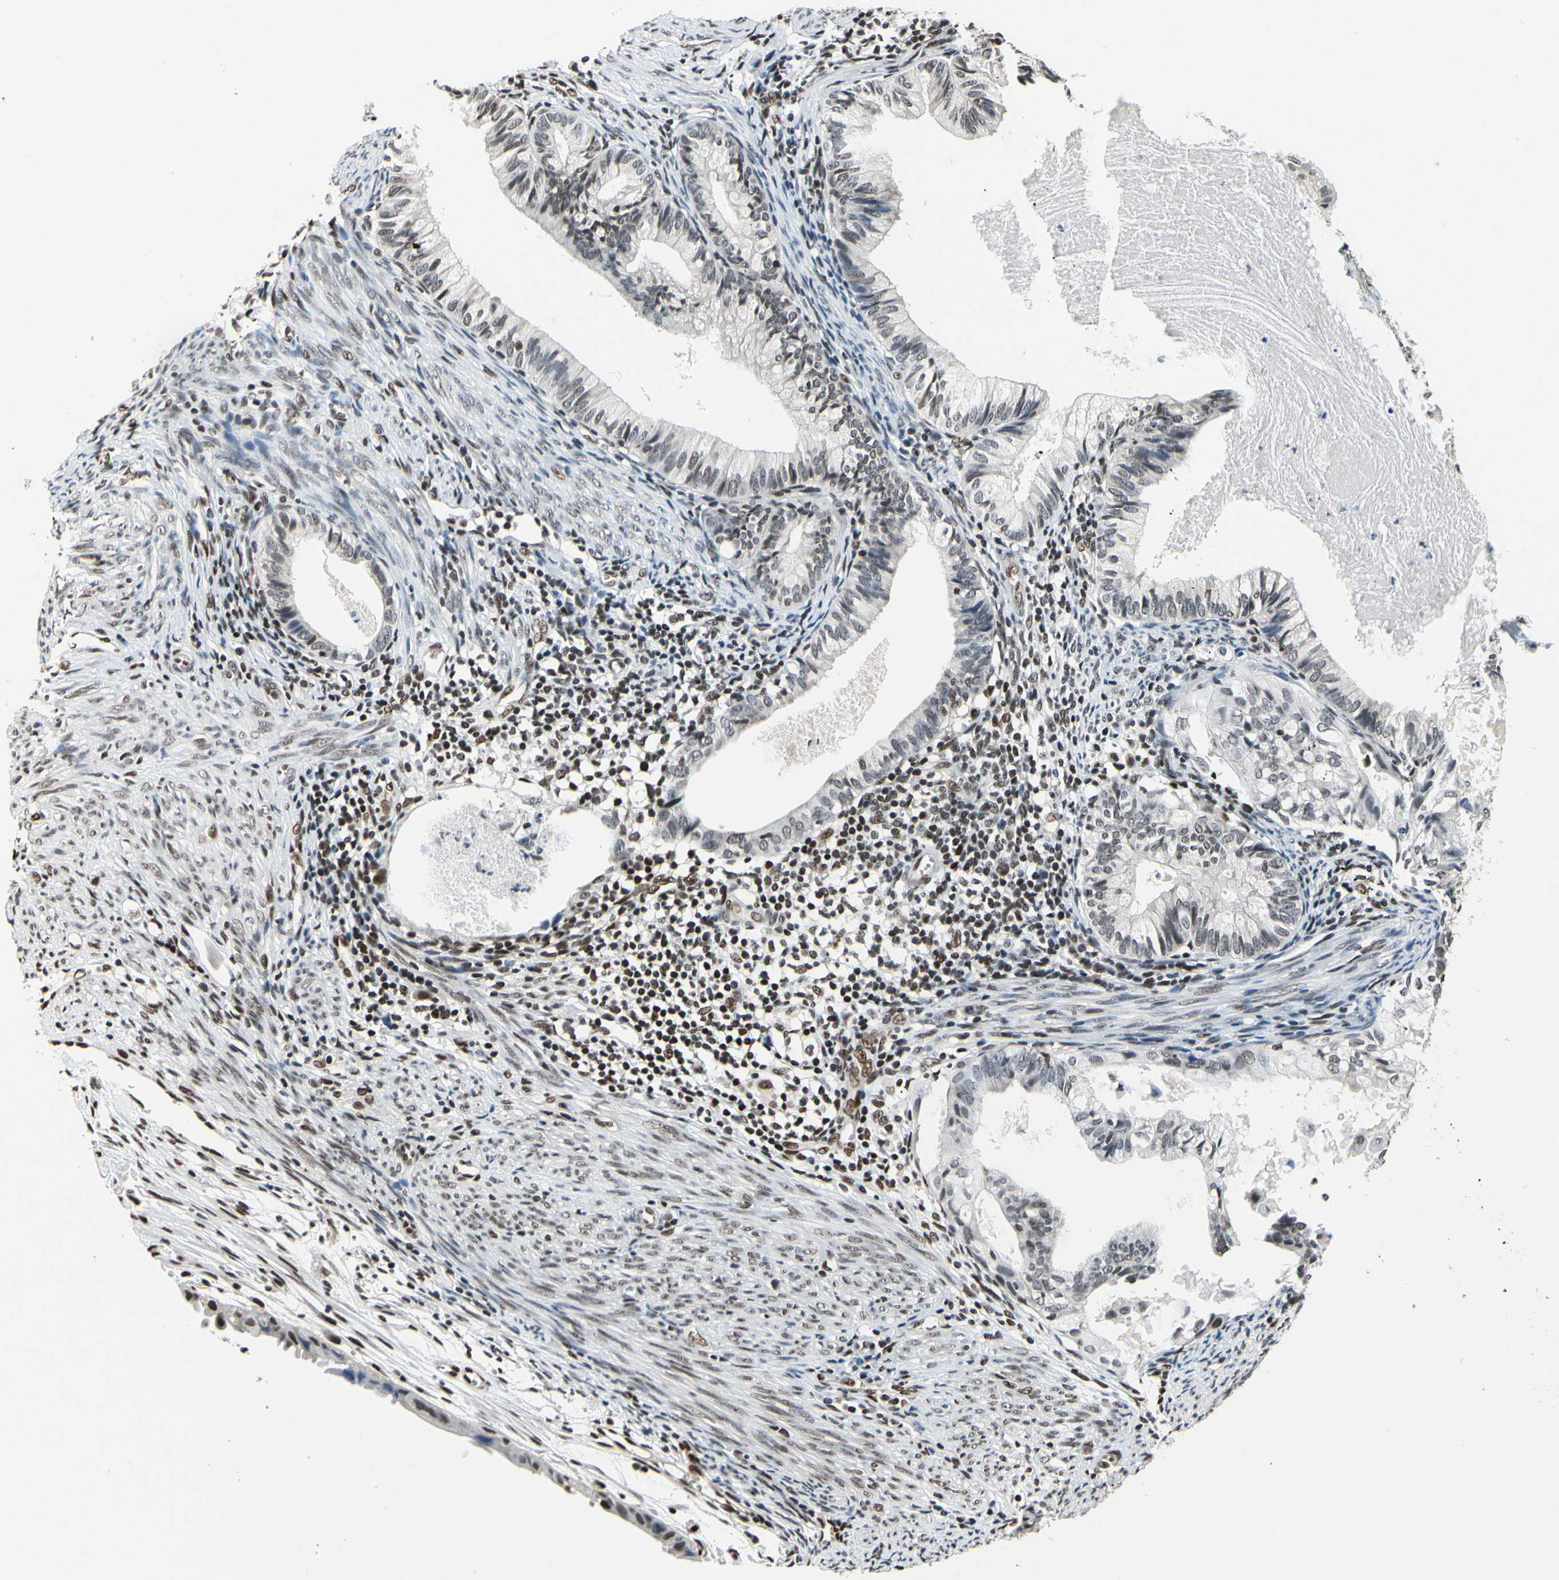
{"staining": {"intensity": "moderate", "quantity": "25%-75%", "location": "nuclear"}, "tissue": "cervical cancer", "cell_type": "Tumor cells", "image_type": "cancer", "snomed": [{"axis": "morphology", "description": "Normal tissue, NOS"}, {"axis": "morphology", "description": "Adenocarcinoma, NOS"}, {"axis": "topography", "description": "Cervix"}, {"axis": "topography", "description": "Endometrium"}], "caption": "A brown stain highlights moderate nuclear expression of a protein in cervical adenocarcinoma tumor cells.", "gene": "RECQL", "patient": {"sex": "female", "age": 86}}